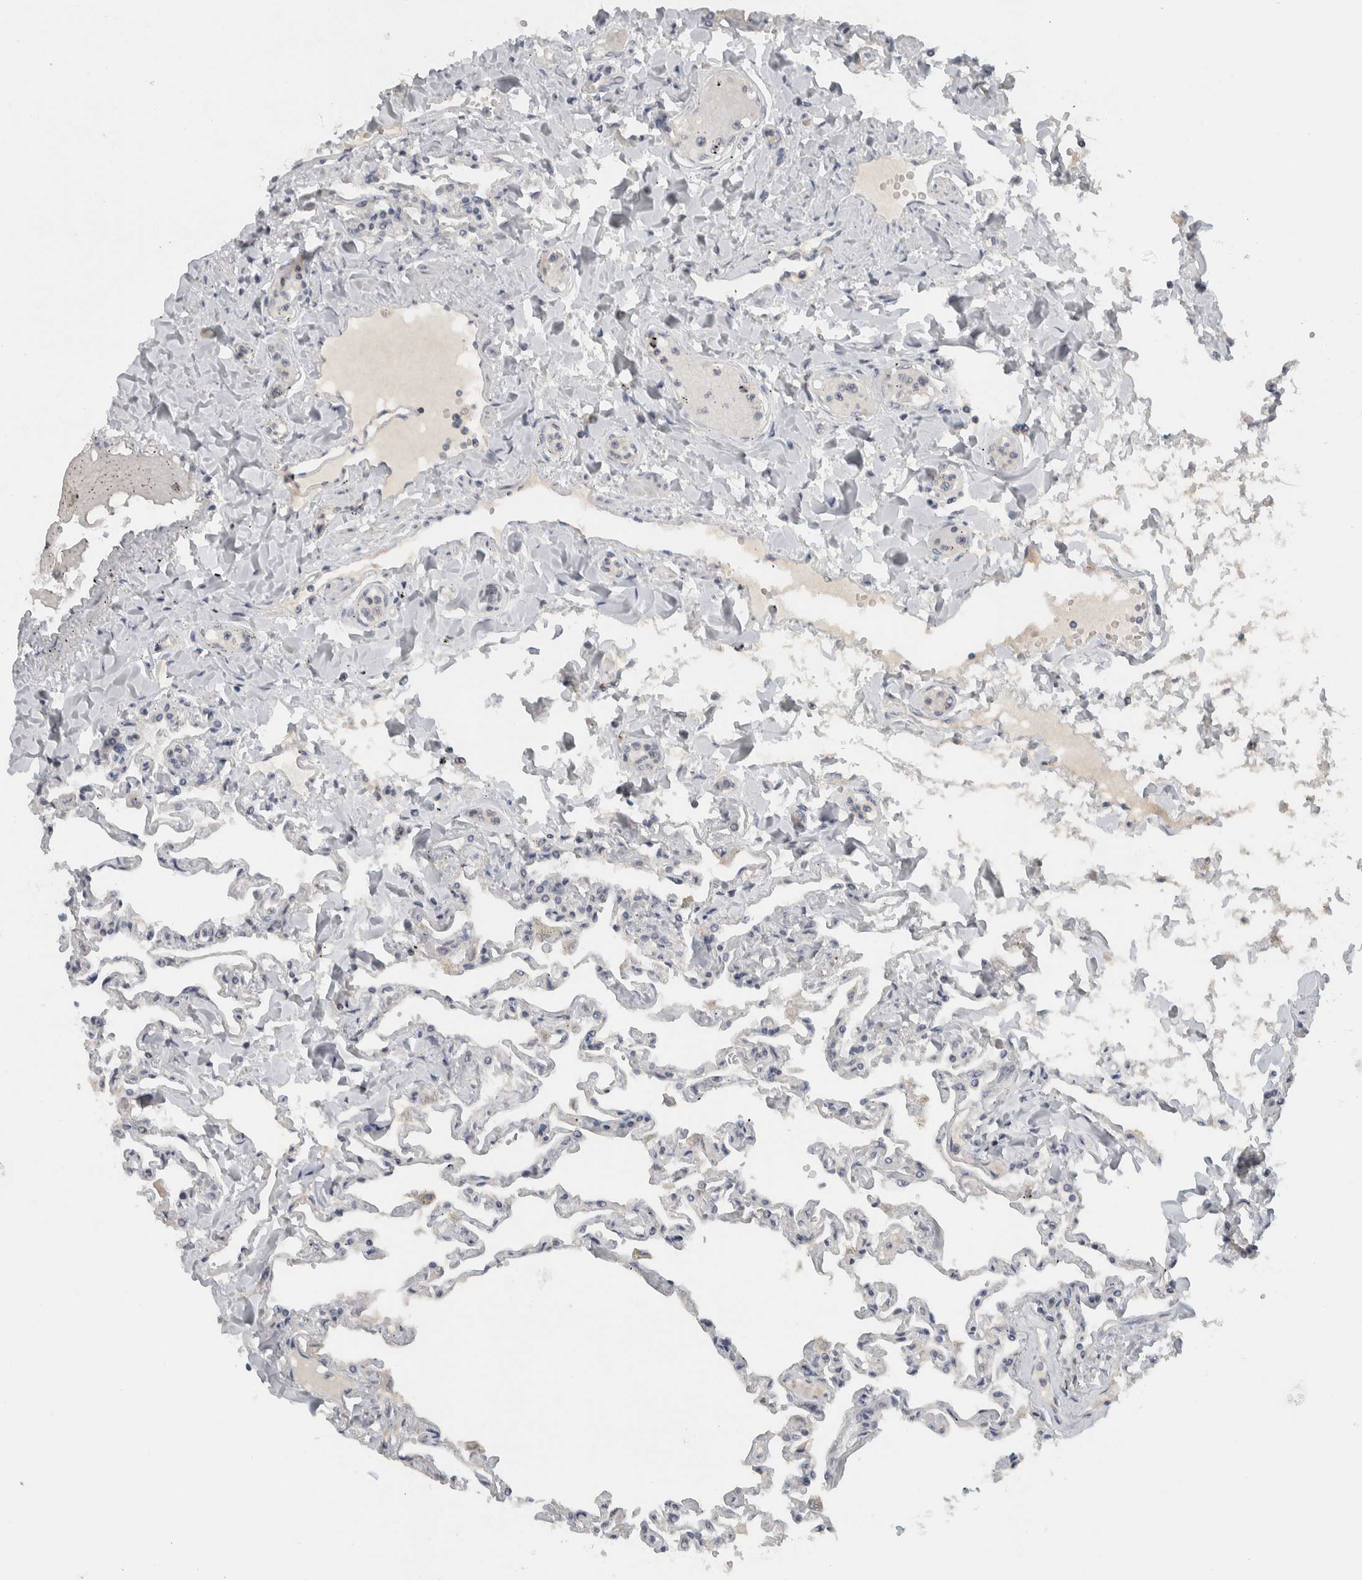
{"staining": {"intensity": "negative", "quantity": "none", "location": "none"}, "tissue": "lung", "cell_type": "Alveolar cells", "image_type": "normal", "snomed": [{"axis": "morphology", "description": "Normal tissue, NOS"}, {"axis": "topography", "description": "Lung"}], "caption": "Human lung stained for a protein using immunohistochemistry demonstrates no expression in alveolar cells.", "gene": "AFP", "patient": {"sex": "male", "age": 21}}